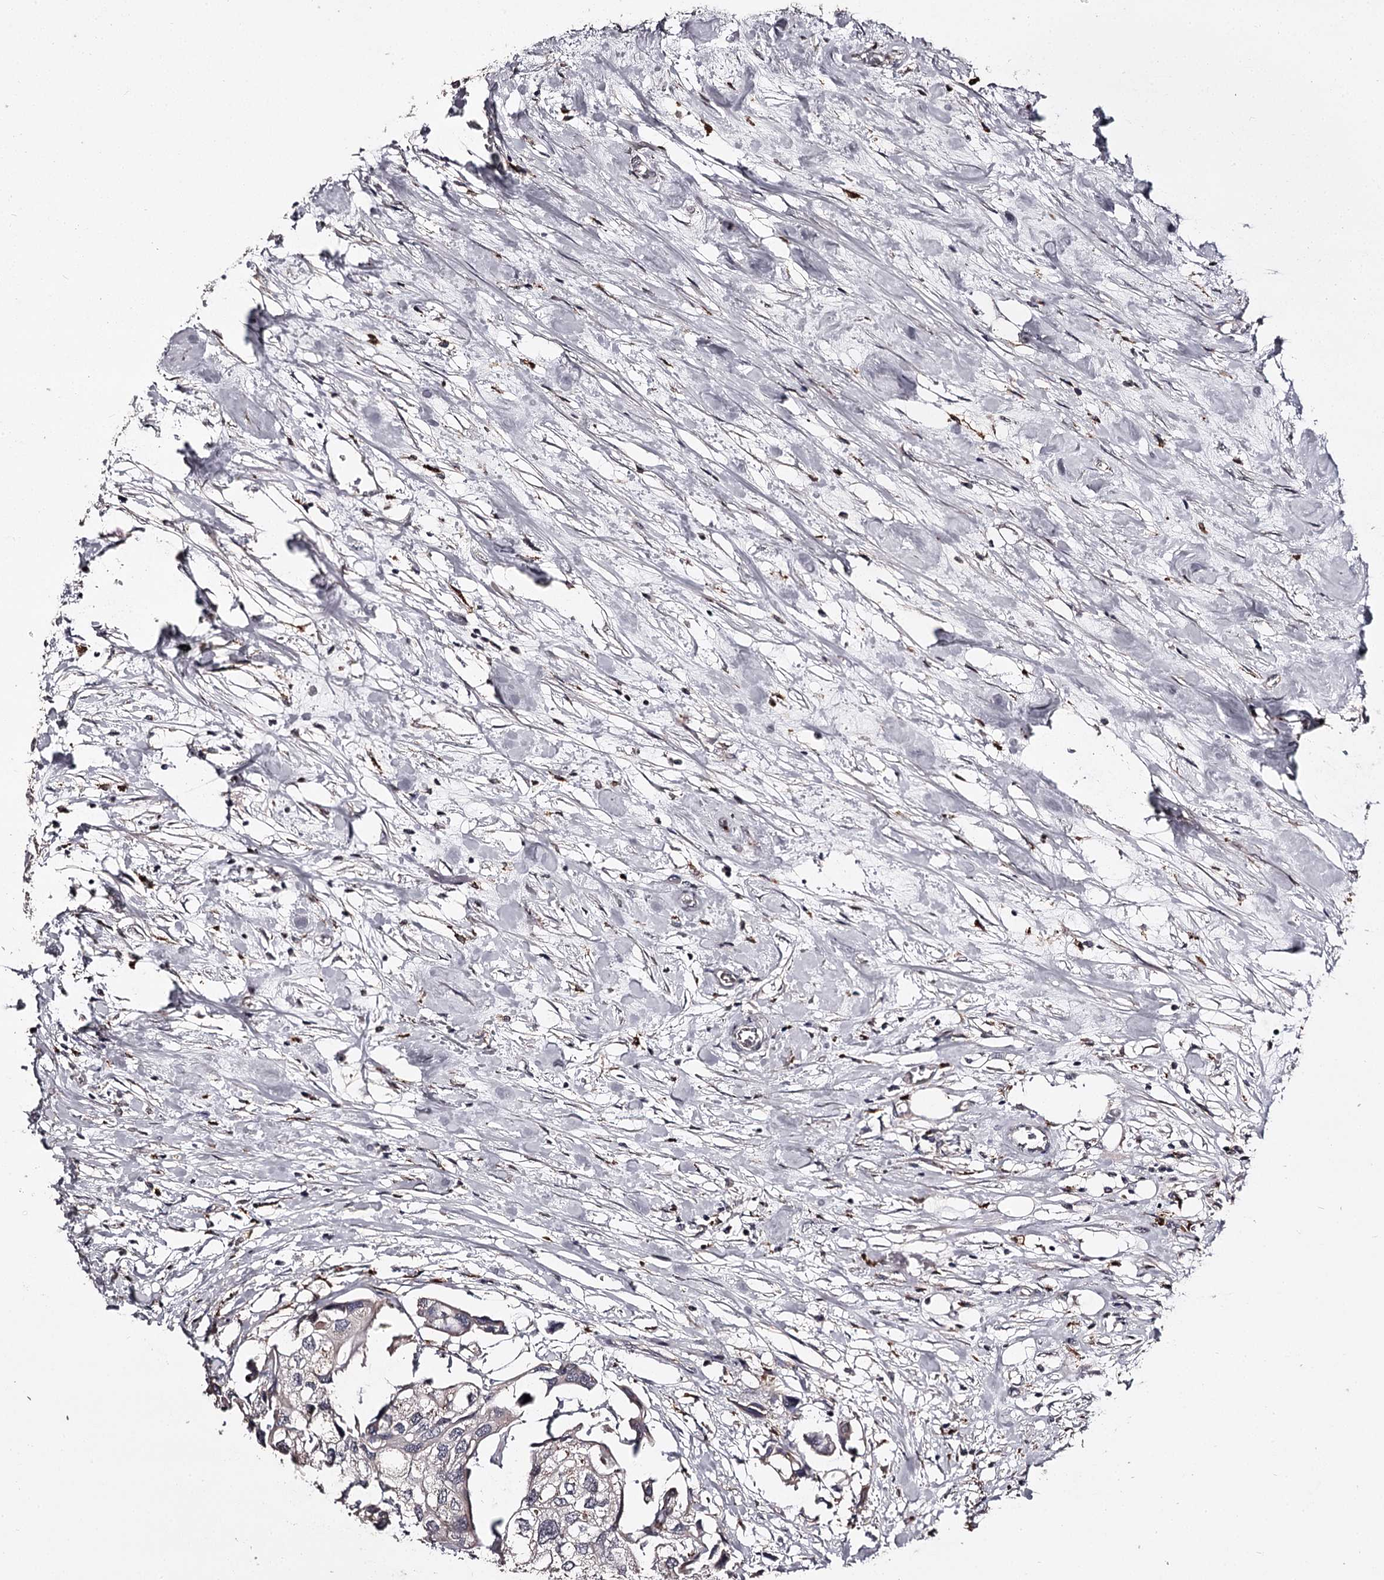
{"staining": {"intensity": "negative", "quantity": "none", "location": "none"}, "tissue": "urothelial cancer", "cell_type": "Tumor cells", "image_type": "cancer", "snomed": [{"axis": "morphology", "description": "Urothelial carcinoma, High grade"}, {"axis": "topography", "description": "Urinary bladder"}], "caption": "An IHC photomicrograph of high-grade urothelial carcinoma is shown. There is no staining in tumor cells of high-grade urothelial carcinoma.", "gene": "SLC32A1", "patient": {"sex": "male", "age": 64}}